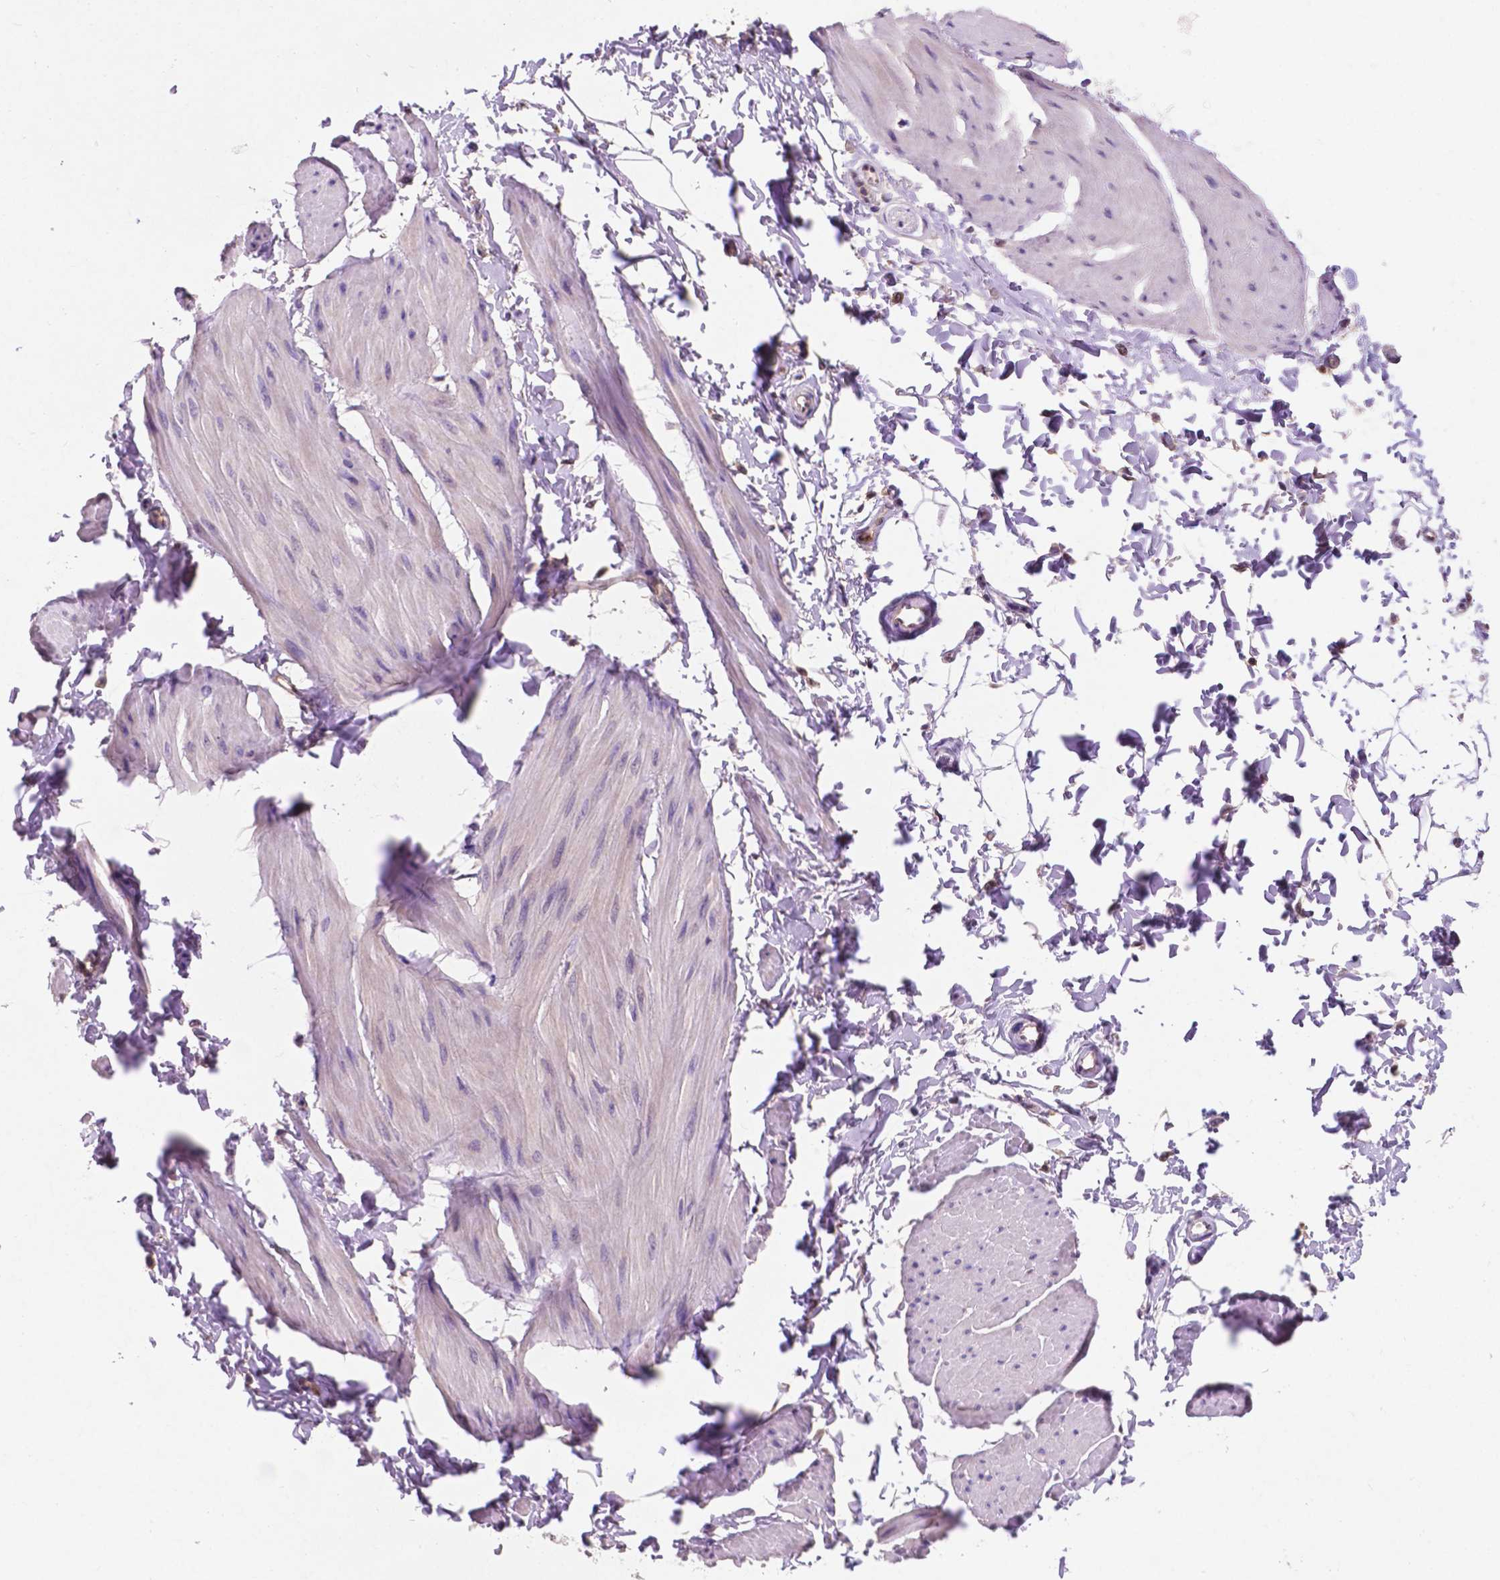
{"staining": {"intensity": "negative", "quantity": "none", "location": "none"}, "tissue": "adipose tissue", "cell_type": "Adipocytes", "image_type": "normal", "snomed": [{"axis": "morphology", "description": "Normal tissue, NOS"}, {"axis": "topography", "description": "Smooth muscle"}, {"axis": "topography", "description": "Peripheral nerve tissue"}], "caption": "Adipocytes show no significant expression in normal adipose tissue. (DAB (3,3'-diaminobenzidine) immunohistochemistry with hematoxylin counter stain).", "gene": "UBE2L6", "patient": {"sex": "male", "age": 58}}